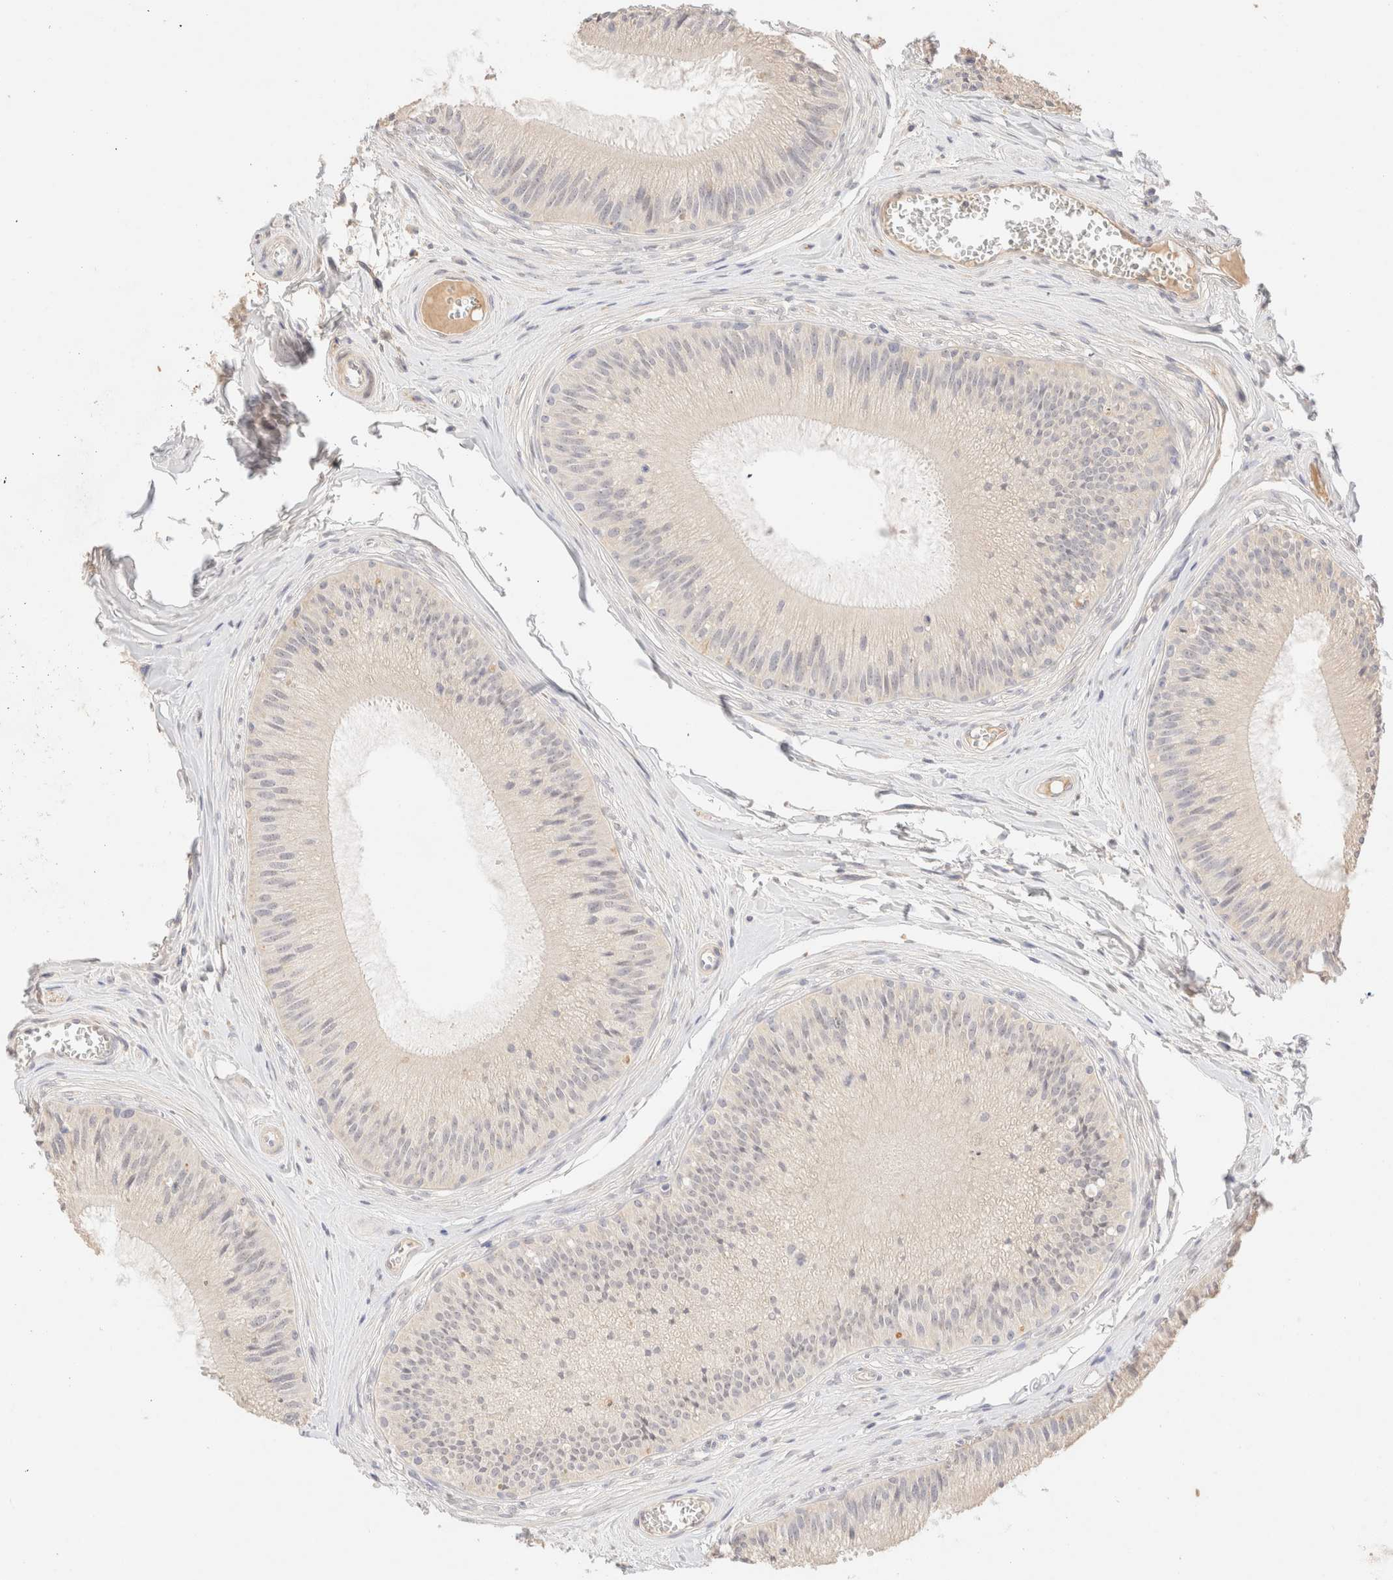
{"staining": {"intensity": "weak", "quantity": "25%-75%", "location": "cytoplasmic/membranous"}, "tissue": "epididymis", "cell_type": "Glandular cells", "image_type": "normal", "snomed": [{"axis": "morphology", "description": "Normal tissue, NOS"}, {"axis": "topography", "description": "Epididymis"}], "caption": "Brown immunohistochemical staining in unremarkable human epididymis exhibits weak cytoplasmic/membranous expression in approximately 25%-75% of glandular cells.", "gene": "SNTB1", "patient": {"sex": "male", "age": 31}}